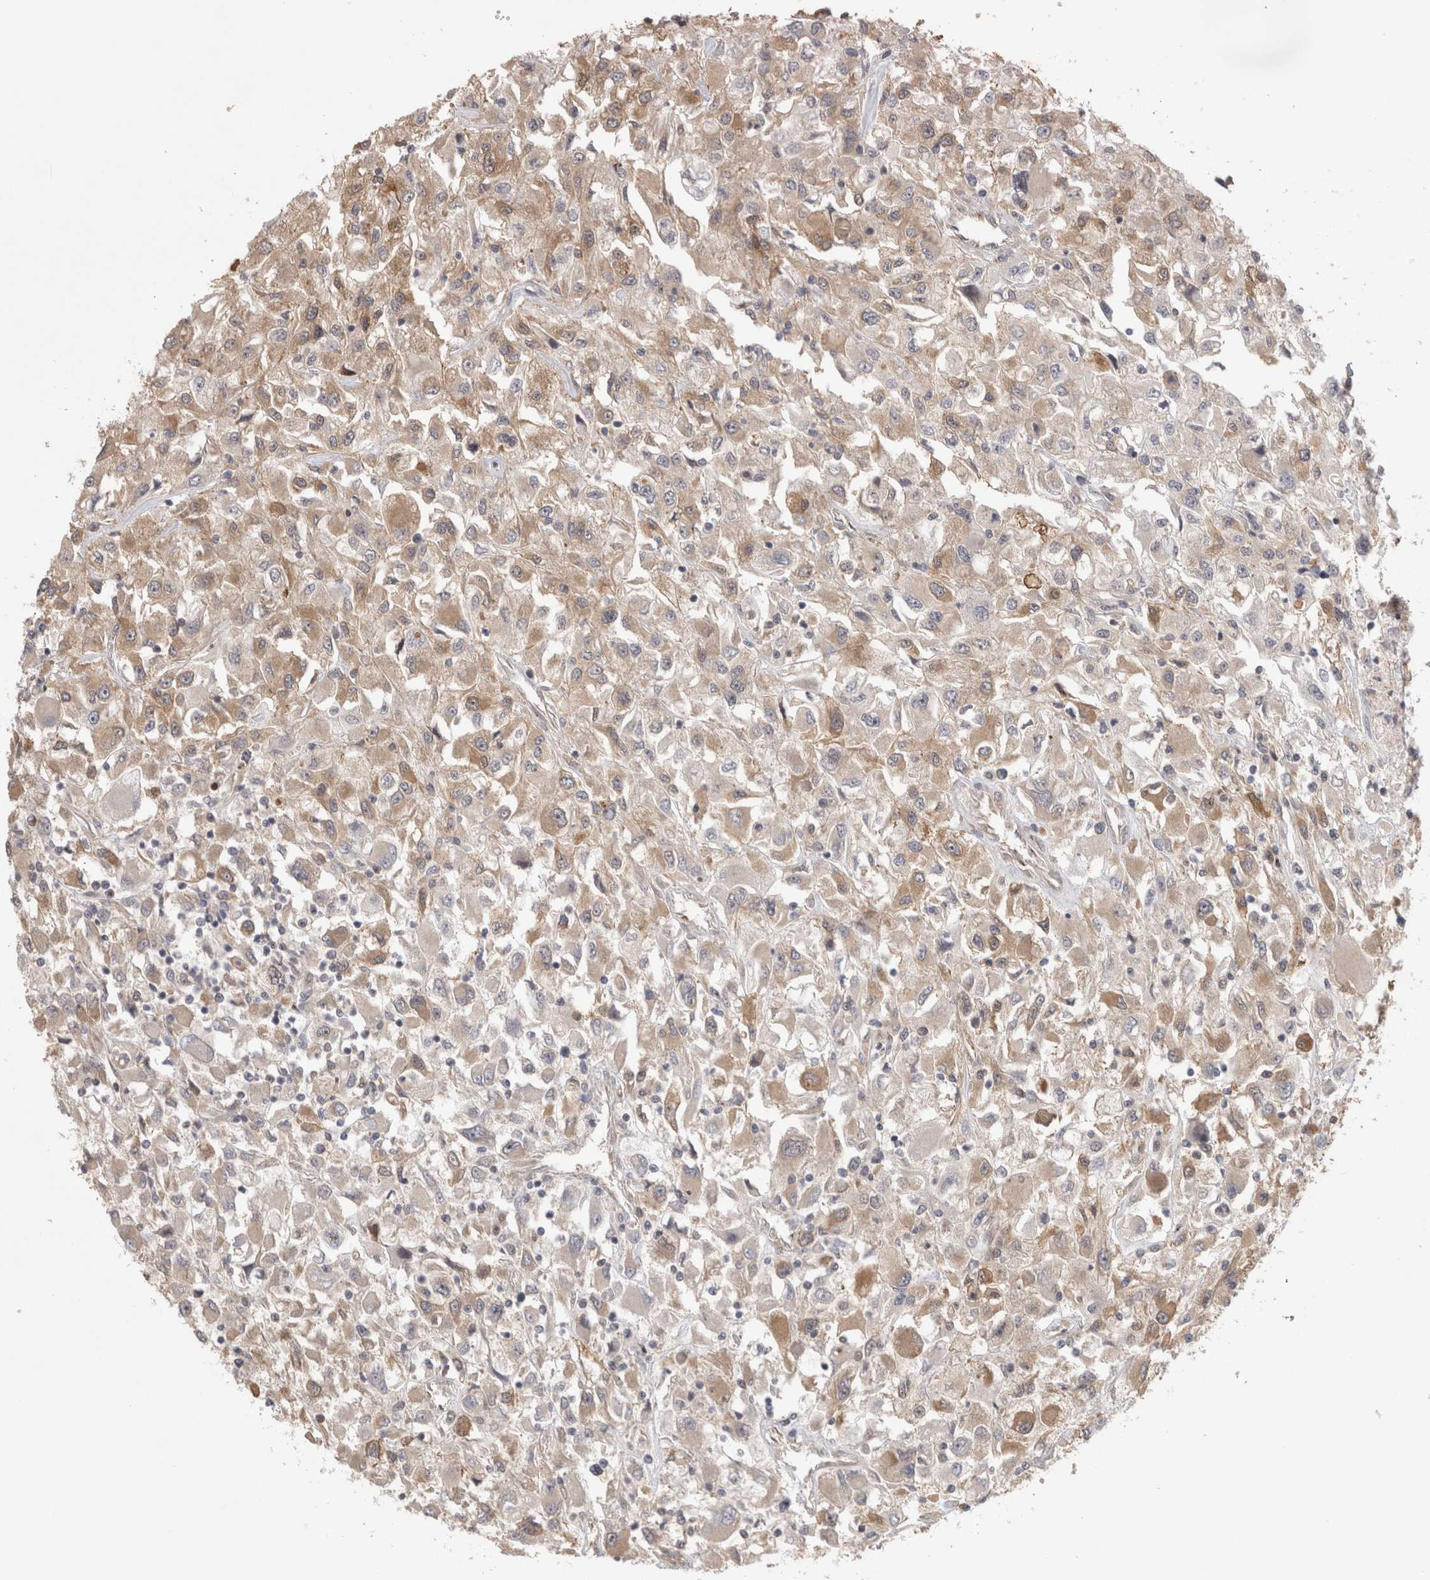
{"staining": {"intensity": "weak", "quantity": ">75%", "location": "cytoplasmic/membranous"}, "tissue": "renal cancer", "cell_type": "Tumor cells", "image_type": "cancer", "snomed": [{"axis": "morphology", "description": "Adenocarcinoma, NOS"}, {"axis": "topography", "description": "Kidney"}], "caption": "Tumor cells display low levels of weak cytoplasmic/membranous positivity in about >75% of cells in human renal cancer (adenocarcinoma).", "gene": "PIGP", "patient": {"sex": "female", "age": 52}}